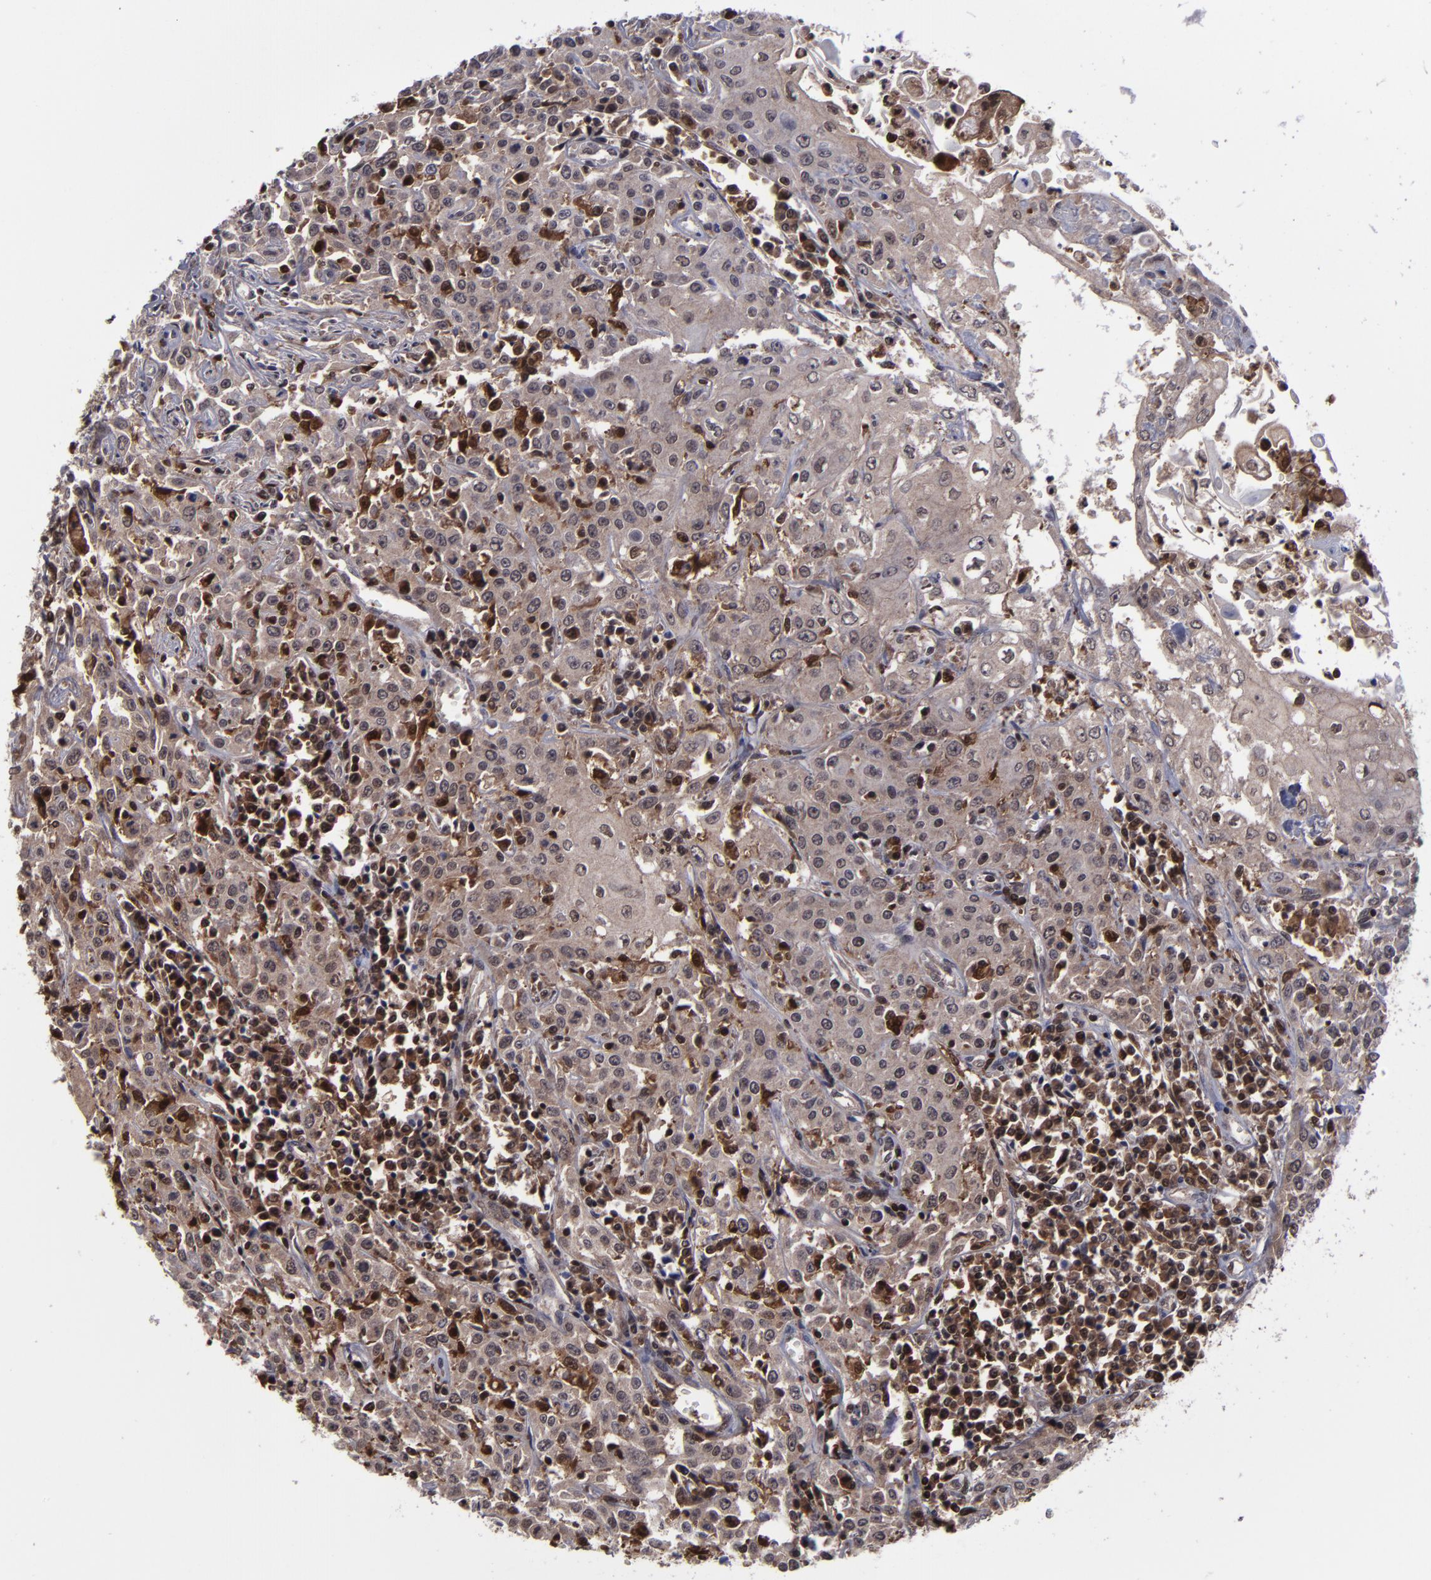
{"staining": {"intensity": "weak", "quantity": ">75%", "location": "cytoplasmic/membranous,nuclear"}, "tissue": "head and neck cancer", "cell_type": "Tumor cells", "image_type": "cancer", "snomed": [{"axis": "morphology", "description": "Squamous cell carcinoma, NOS"}, {"axis": "topography", "description": "Oral tissue"}, {"axis": "topography", "description": "Head-Neck"}], "caption": "Tumor cells show low levels of weak cytoplasmic/membranous and nuclear positivity in about >75% of cells in human head and neck squamous cell carcinoma. (Stains: DAB in brown, nuclei in blue, Microscopy: brightfield microscopy at high magnification).", "gene": "GRB2", "patient": {"sex": "female", "age": 76}}